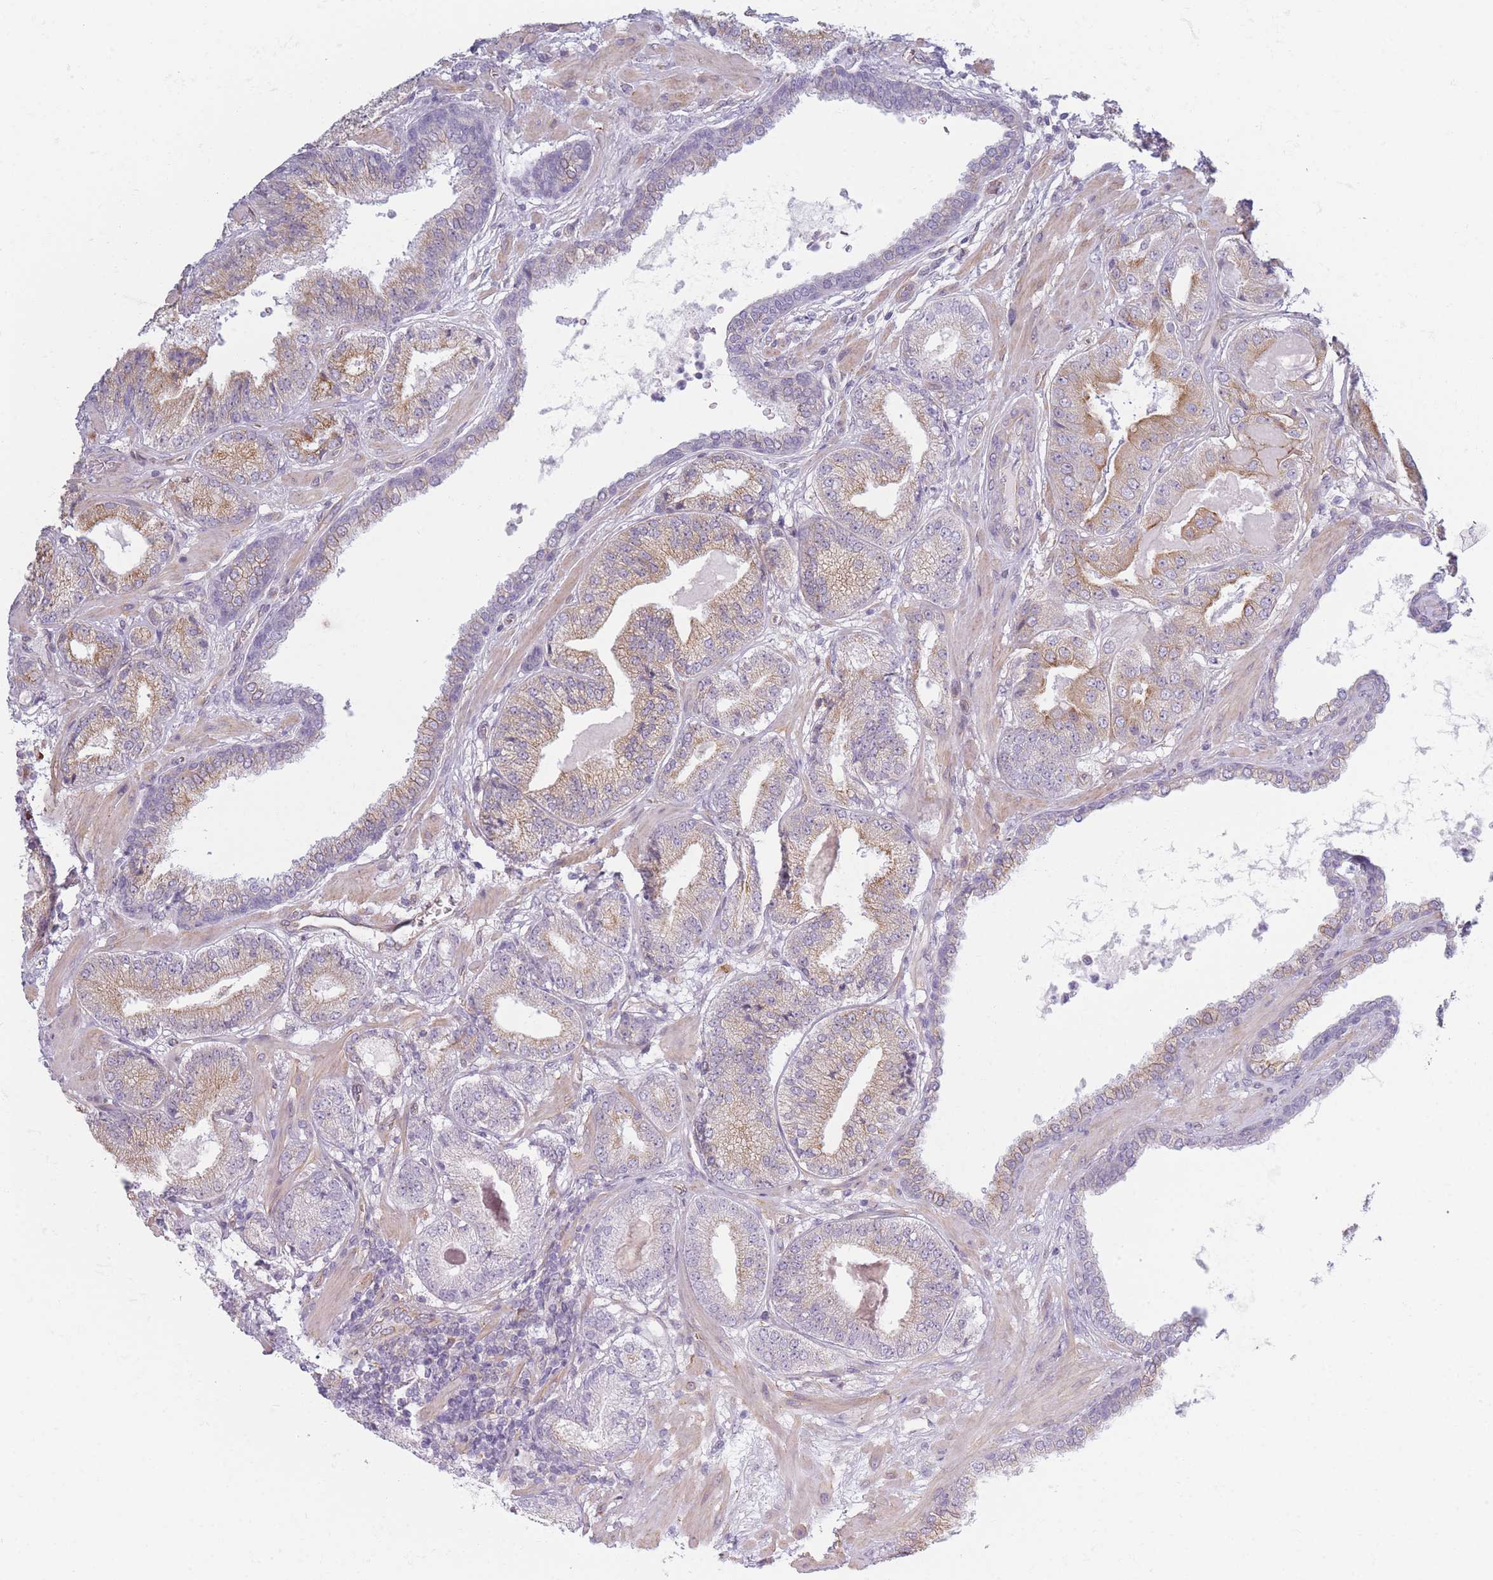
{"staining": {"intensity": "moderate", "quantity": ">75%", "location": "cytoplasmic/membranous"}, "tissue": "prostate cancer", "cell_type": "Tumor cells", "image_type": "cancer", "snomed": [{"axis": "morphology", "description": "Adenocarcinoma, High grade"}, {"axis": "topography", "description": "Prostate"}], "caption": "The histopathology image exhibits immunohistochemical staining of prostate cancer (high-grade adenocarcinoma). There is moderate cytoplasmic/membranous positivity is present in about >75% of tumor cells. (brown staining indicates protein expression, while blue staining denotes nuclei).", "gene": "PLEKHG2", "patient": {"sex": "male", "age": 63}}